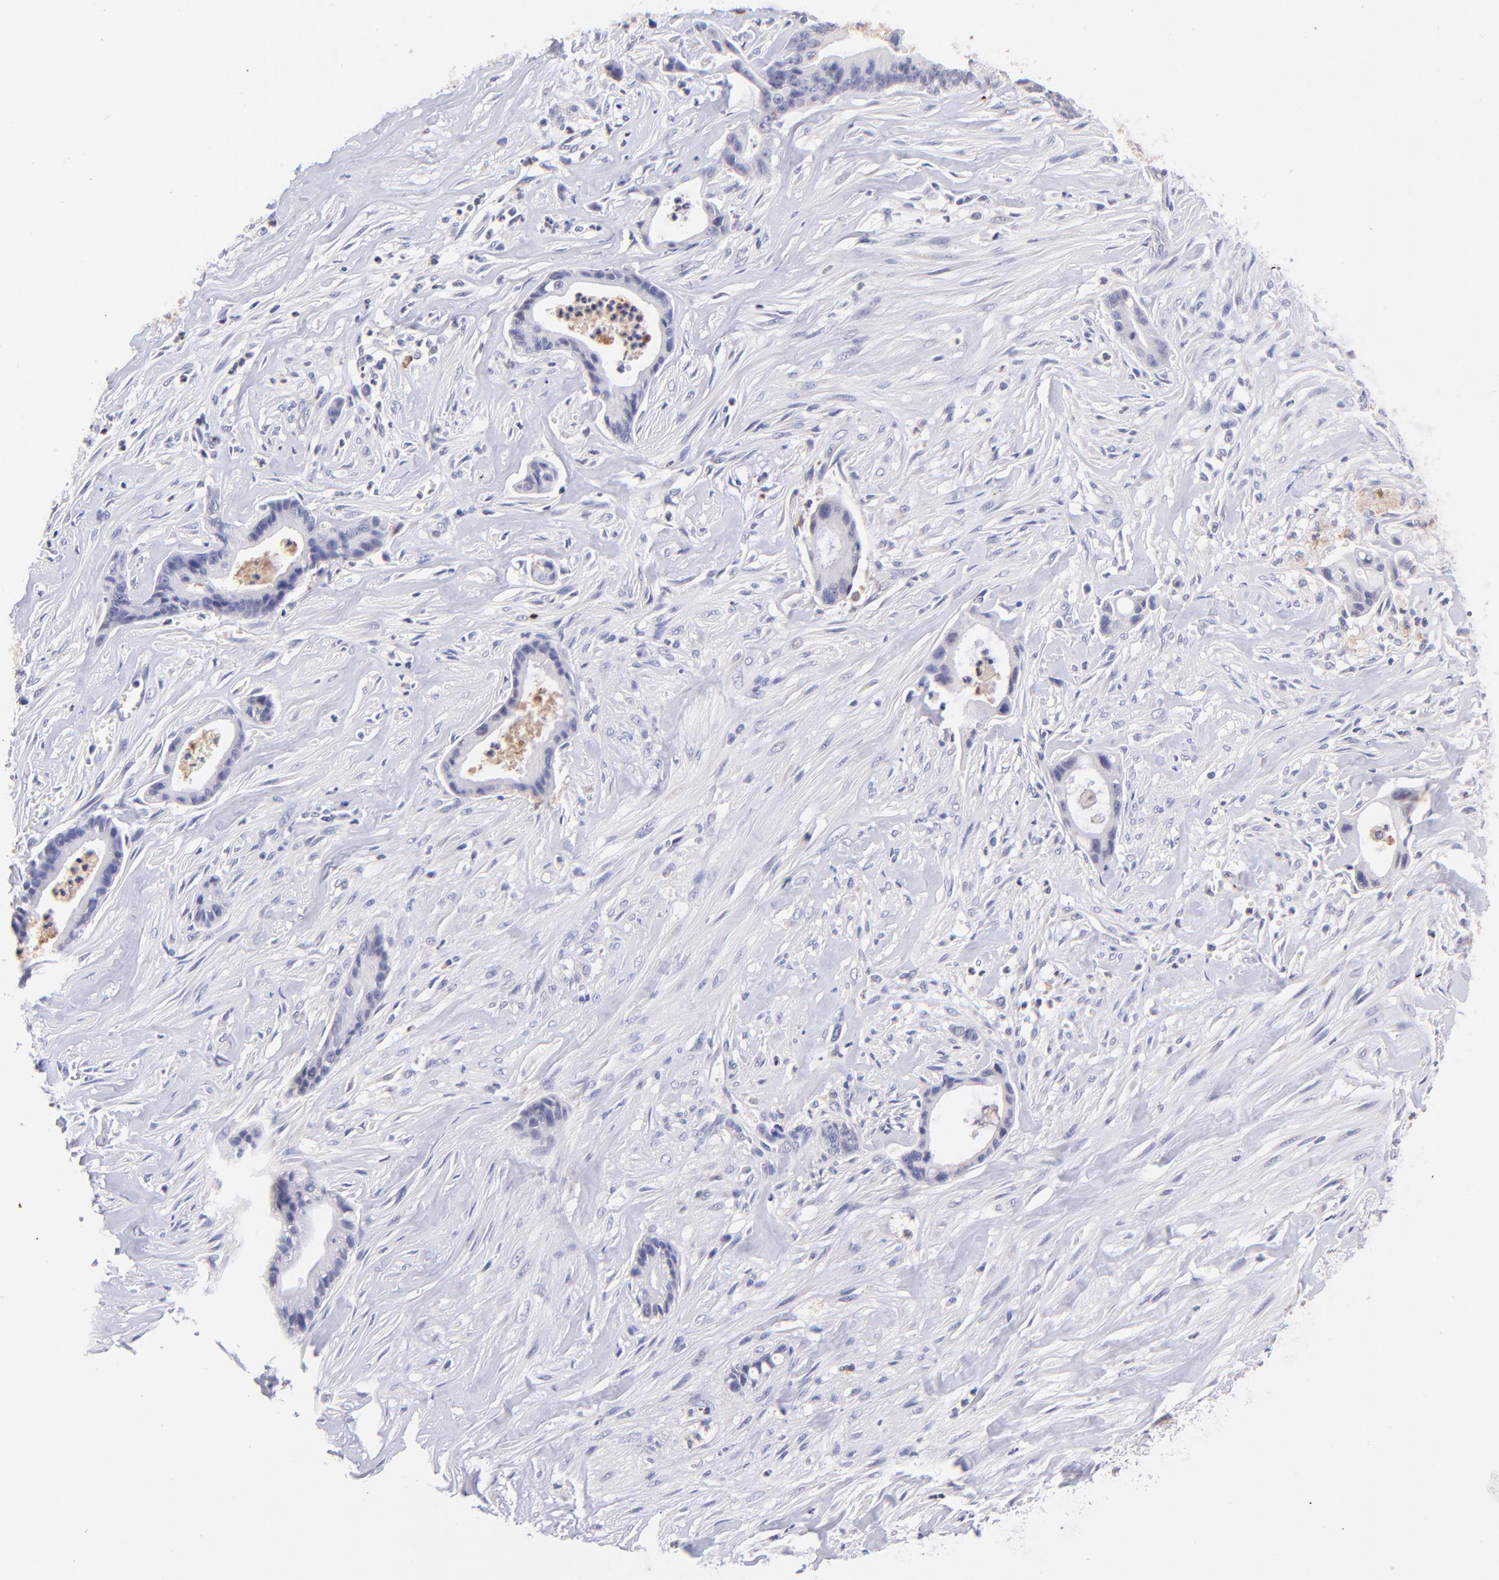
{"staining": {"intensity": "negative", "quantity": "none", "location": "none"}, "tissue": "liver cancer", "cell_type": "Tumor cells", "image_type": "cancer", "snomed": [{"axis": "morphology", "description": "Cholangiocarcinoma"}, {"axis": "topography", "description": "Liver"}], "caption": "This is an immunohistochemistry photomicrograph of human liver cancer. There is no expression in tumor cells.", "gene": "RPL11", "patient": {"sex": "female", "age": 55}}